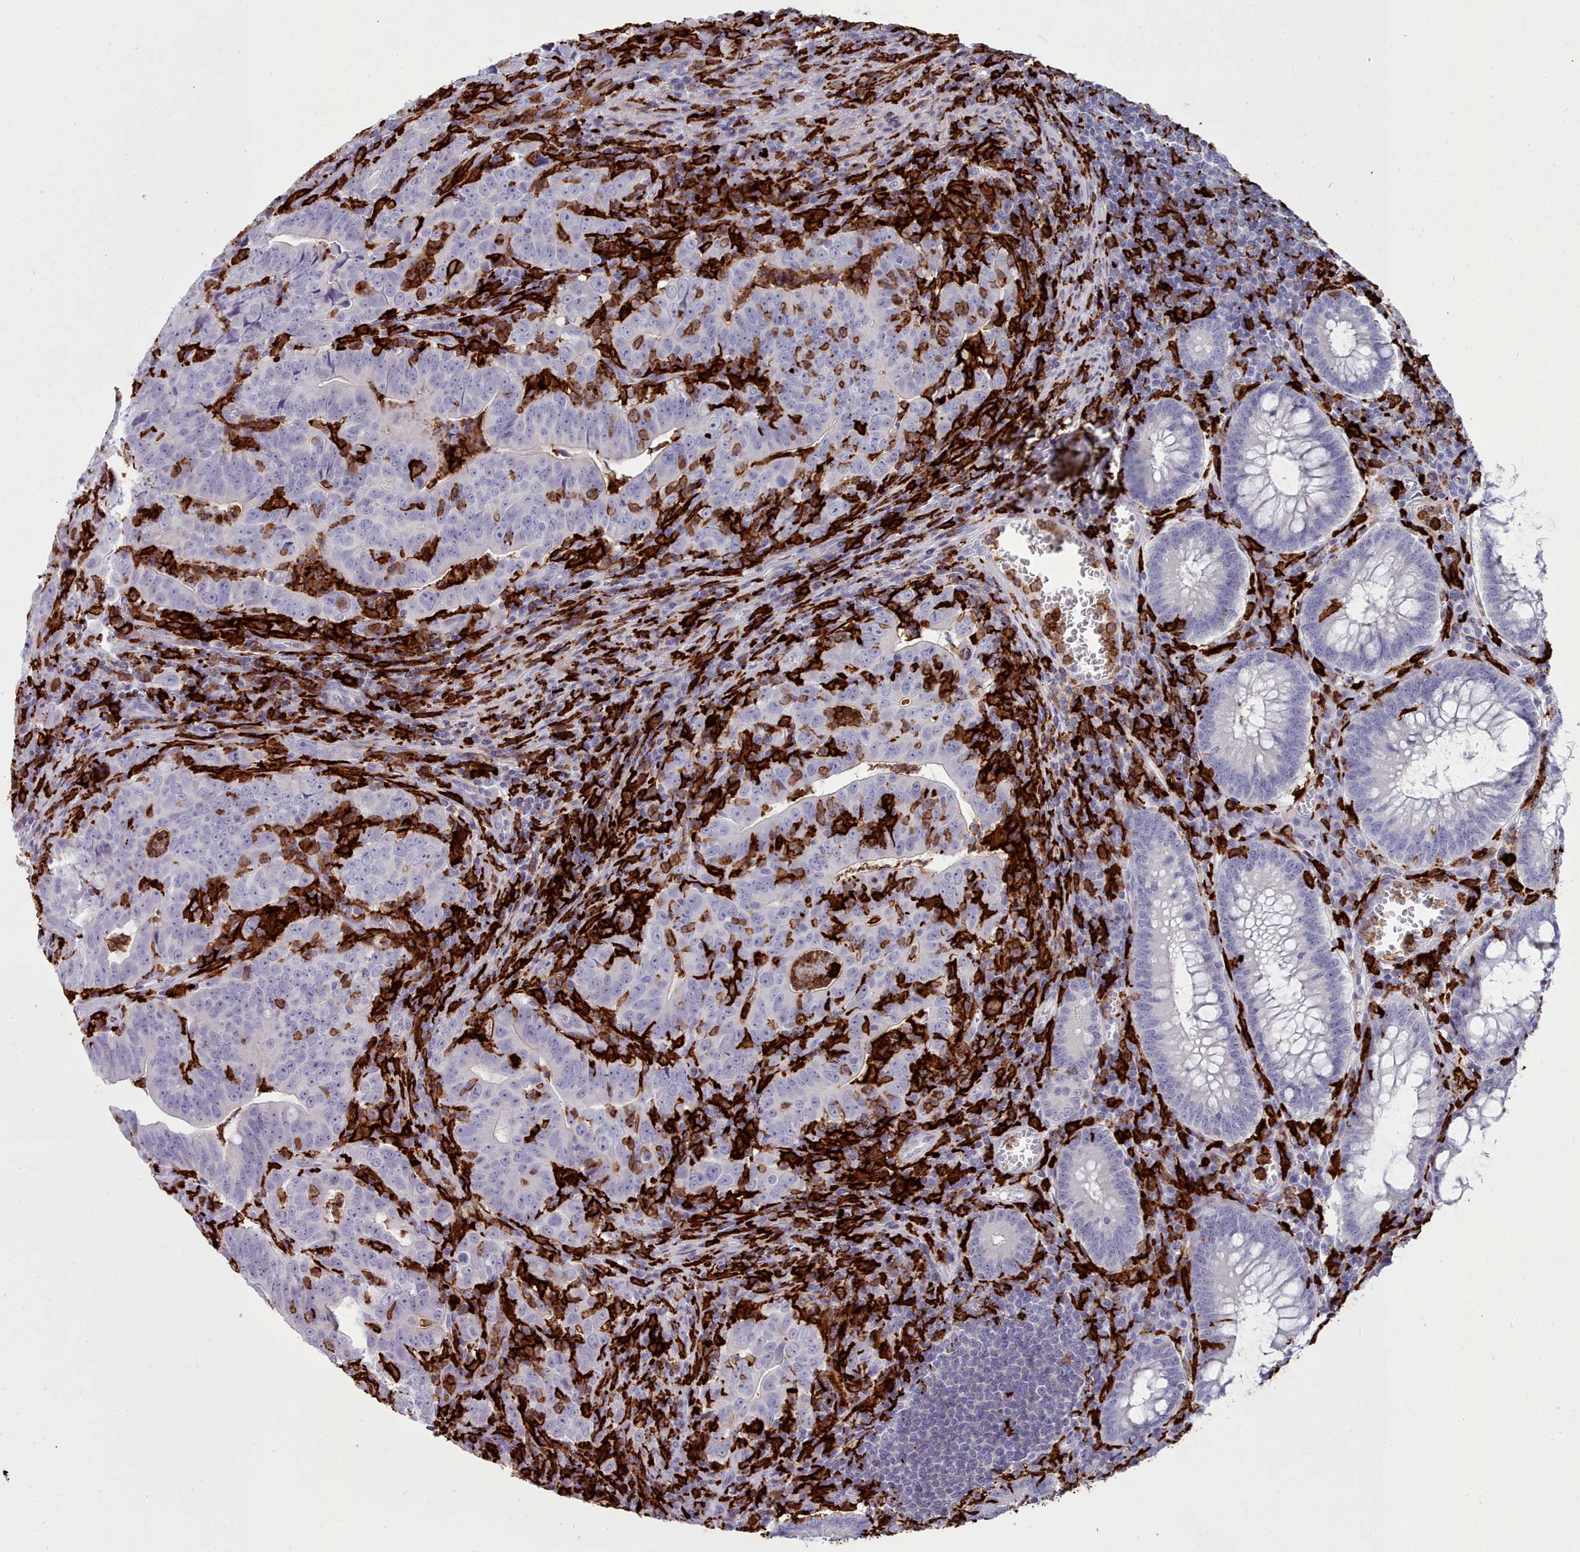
{"staining": {"intensity": "negative", "quantity": "none", "location": "none"}, "tissue": "colorectal cancer", "cell_type": "Tumor cells", "image_type": "cancer", "snomed": [{"axis": "morphology", "description": "Adenocarcinoma, NOS"}, {"axis": "topography", "description": "Rectum"}], "caption": "IHC photomicrograph of human colorectal cancer stained for a protein (brown), which shows no positivity in tumor cells.", "gene": "AIF1", "patient": {"sex": "male", "age": 69}}